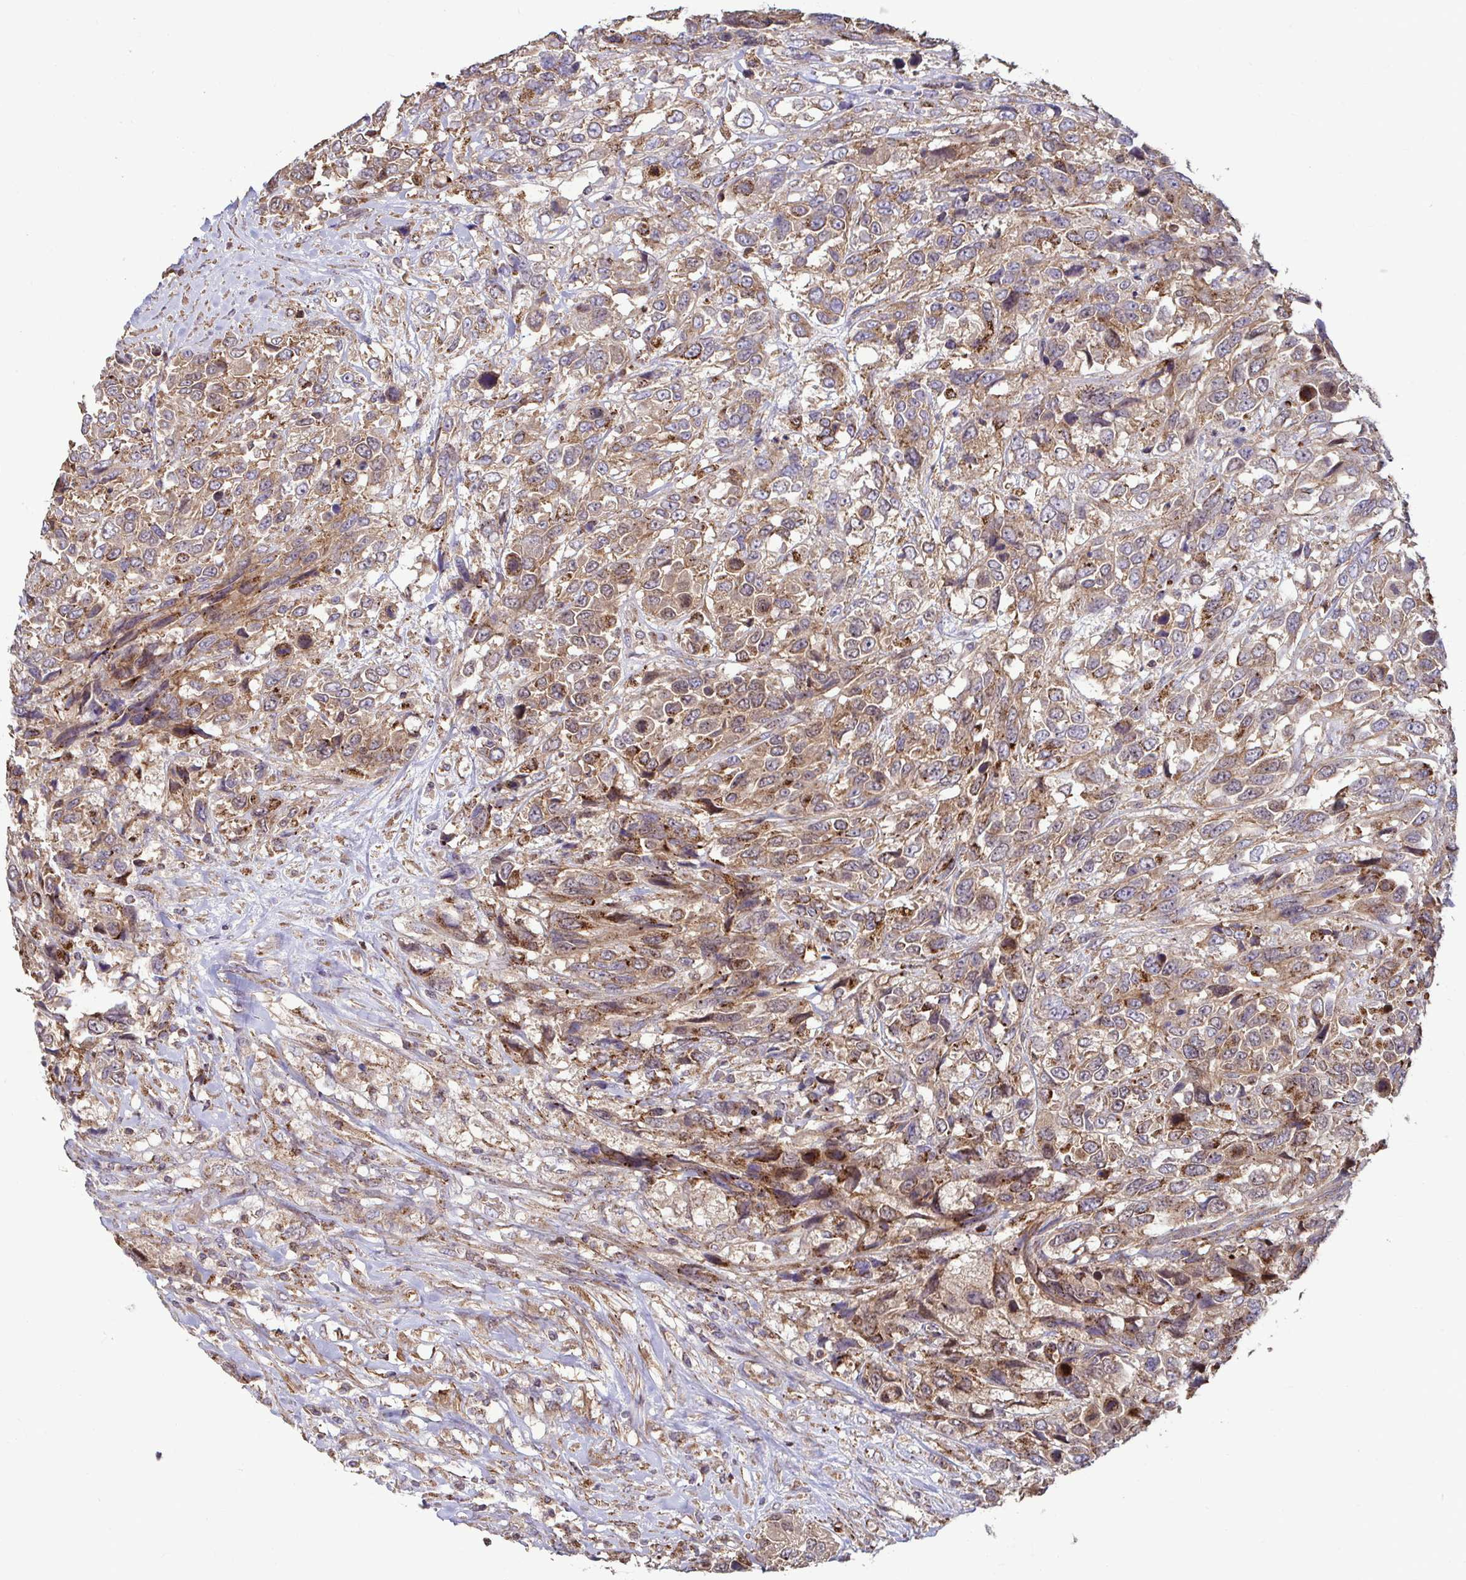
{"staining": {"intensity": "moderate", "quantity": ">75%", "location": "cytoplasmic/membranous"}, "tissue": "urothelial cancer", "cell_type": "Tumor cells", "image_type": "cancer", "snomed": [{"axis": "morphology", "description": "Urothelial carcinoma, High grade"}, {"axis": "topography", "description": "Urinary bladder"}], "caption": "Urothelial cancer tissue reveals moderate cytoplasmic/membranous positivity in approximately >75% of tumor cells", "gene": "SPRY1", "patient": {"sex": "female", "age": 70}}